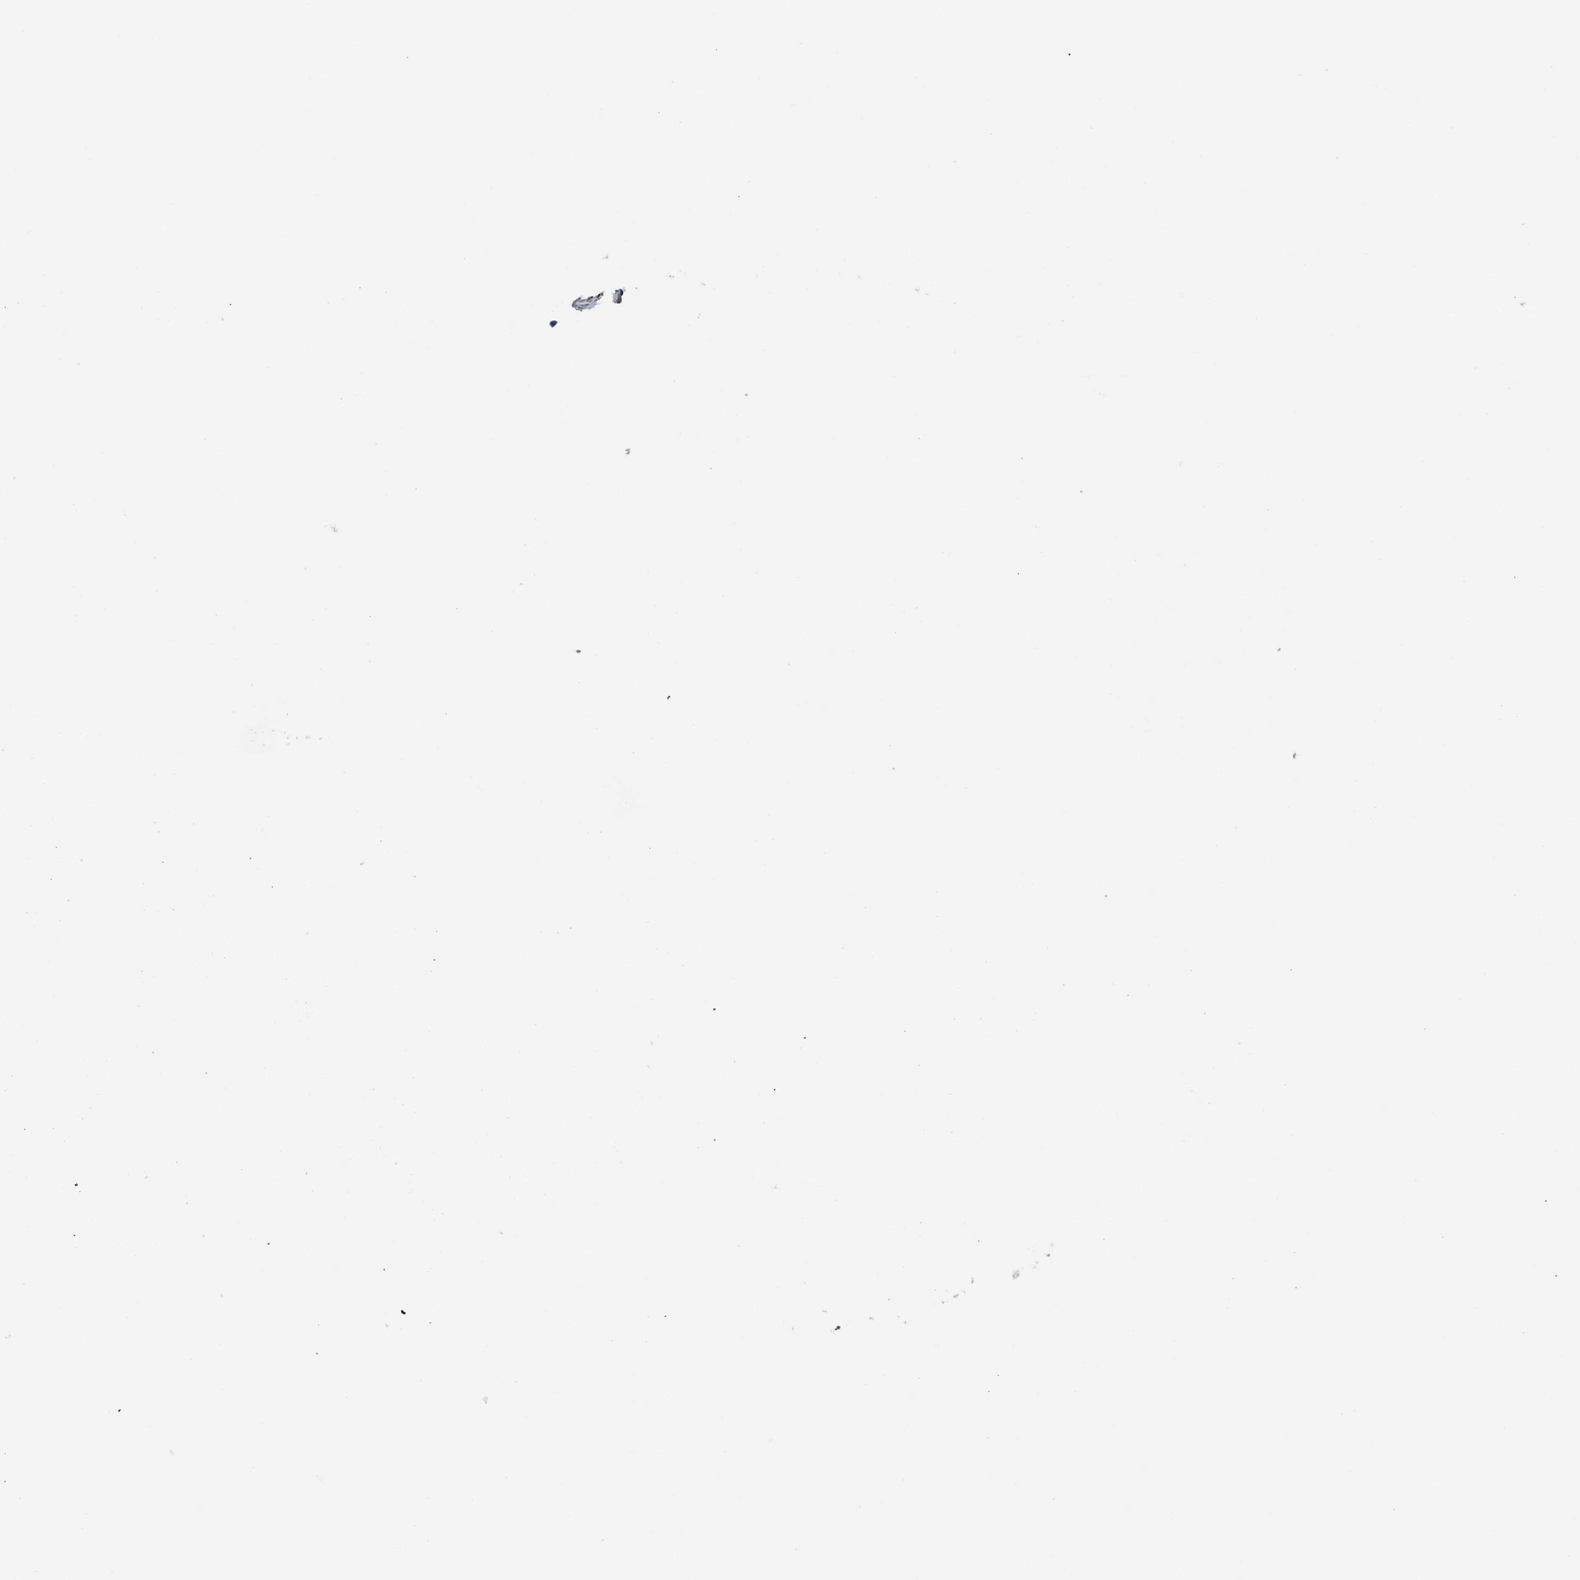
{"staining": {"intensity": "weak", "quantity": "<25%", "location": "nuclear"}, "tissue": "prostate cancer", "cell_type": "Tumor cells", "image_type": "cancer", "snomed": [{"axis": "morphology", "description": "Adenocarcinoma, Low grade"}, {"axis": "topography", "description": "Prostate"}], "caption": "The immunohistochemistry histopathology image has no significant positivity in tumor cells of low-grade adenocarcinoma (prostate) tissue. (DAB (3,3'-diaminobenzidine) immunohistochemistry, high magnification).", "gene": "ZNF276", "patient": {"sex": "male", "age": 51}}